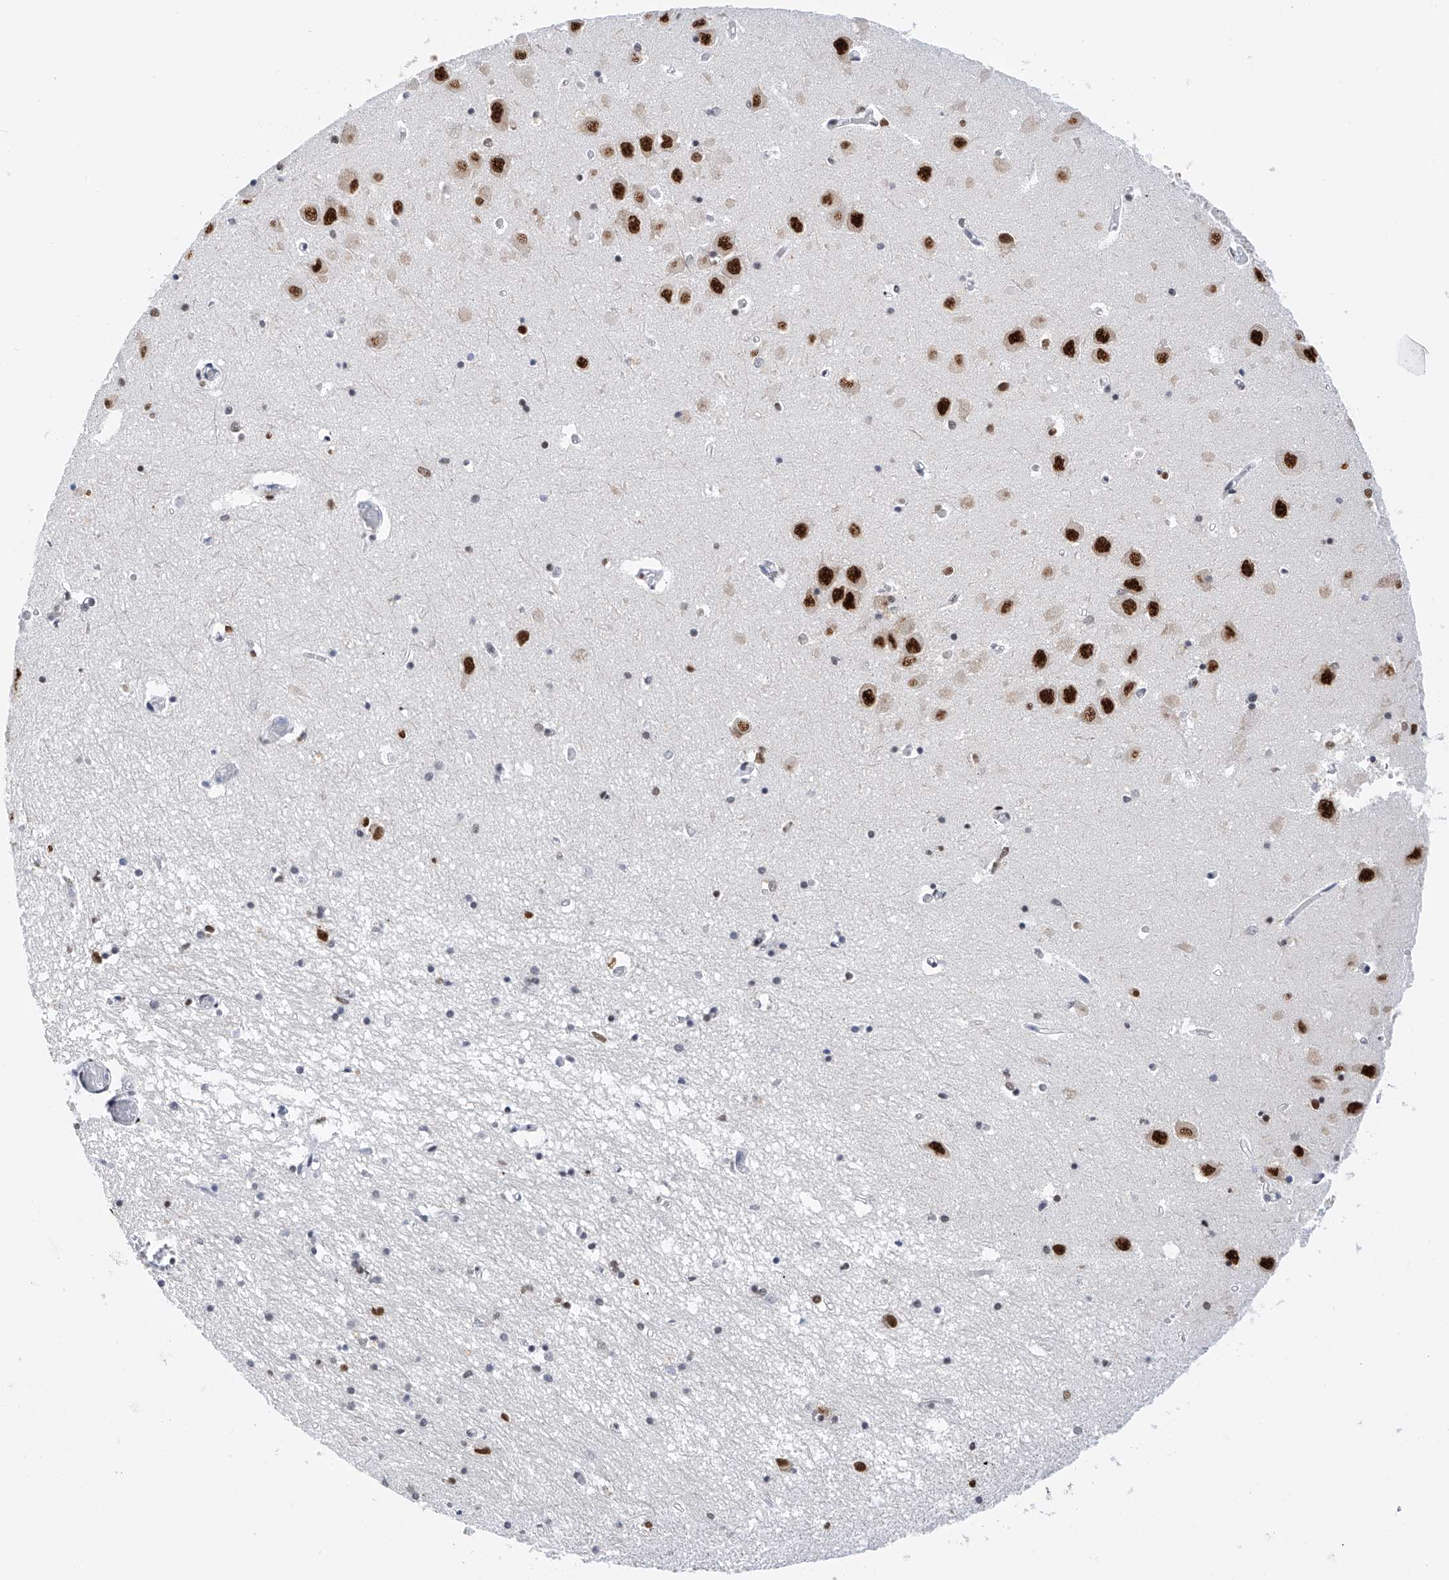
{"staining": {"intensity": "moderate", "quantity": "<25%", "location": "nuclear"}, "tissue": "hippocampus", "cell_type": "Glial cells", "image_type": "normal", "snomed": [{"axis": "morphology", "description": "Normal tissue, NOS"}, {"axis": "topography", "description": "Hippocampus"}], "caption": "Protein analysis of normal hippocampus exhibits moderate nuclear positivity in approximately <25% of glial cells. (Stains: DAB in brown, nuclei in blue, Microscopy: brightfield microscopy at high magnification).", "gene": "SRSF6", "patient": {"sex": "male", "age": 70}}